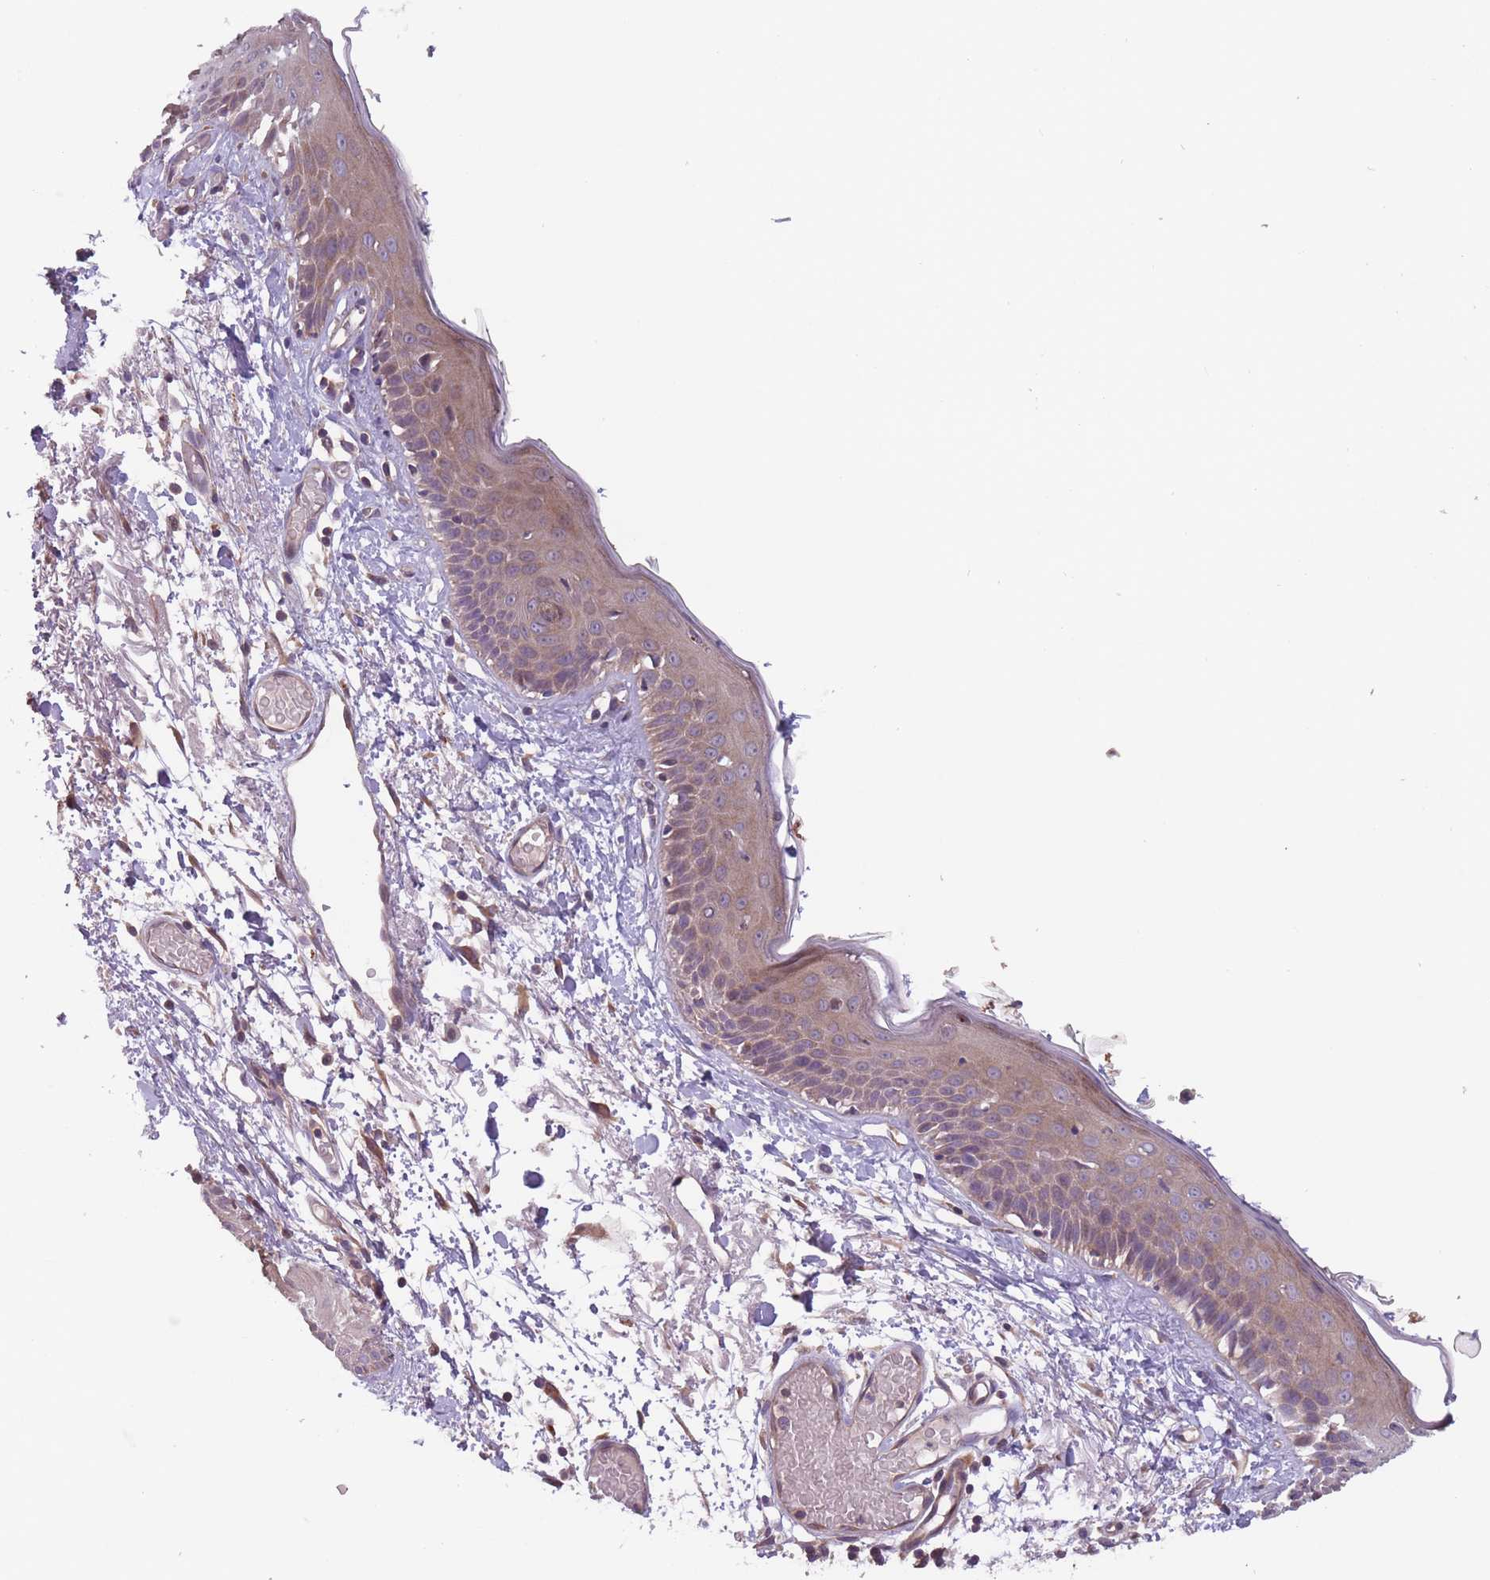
{"staining": {"intensity": "moderate", "quantity": "25%-75%", "location": "cytoplasmic/membranous"}, "tissue": "skin", "cell_type": "Fibroblasts", "image_type": "normal", "snomed": [{"axis": "morphology", "description": "Normal tissue, NOS"}, {"axis": "topography", "description": "Skin"}], "caption": "Immunohistochemical staining of benign skin shows medium levels of moderate cytoplasmic/membranous positivity in approximately 25%-75% of fibroblasts.", "gene": "ITPKC", "patient": {"sex": "male", "age": 79}}